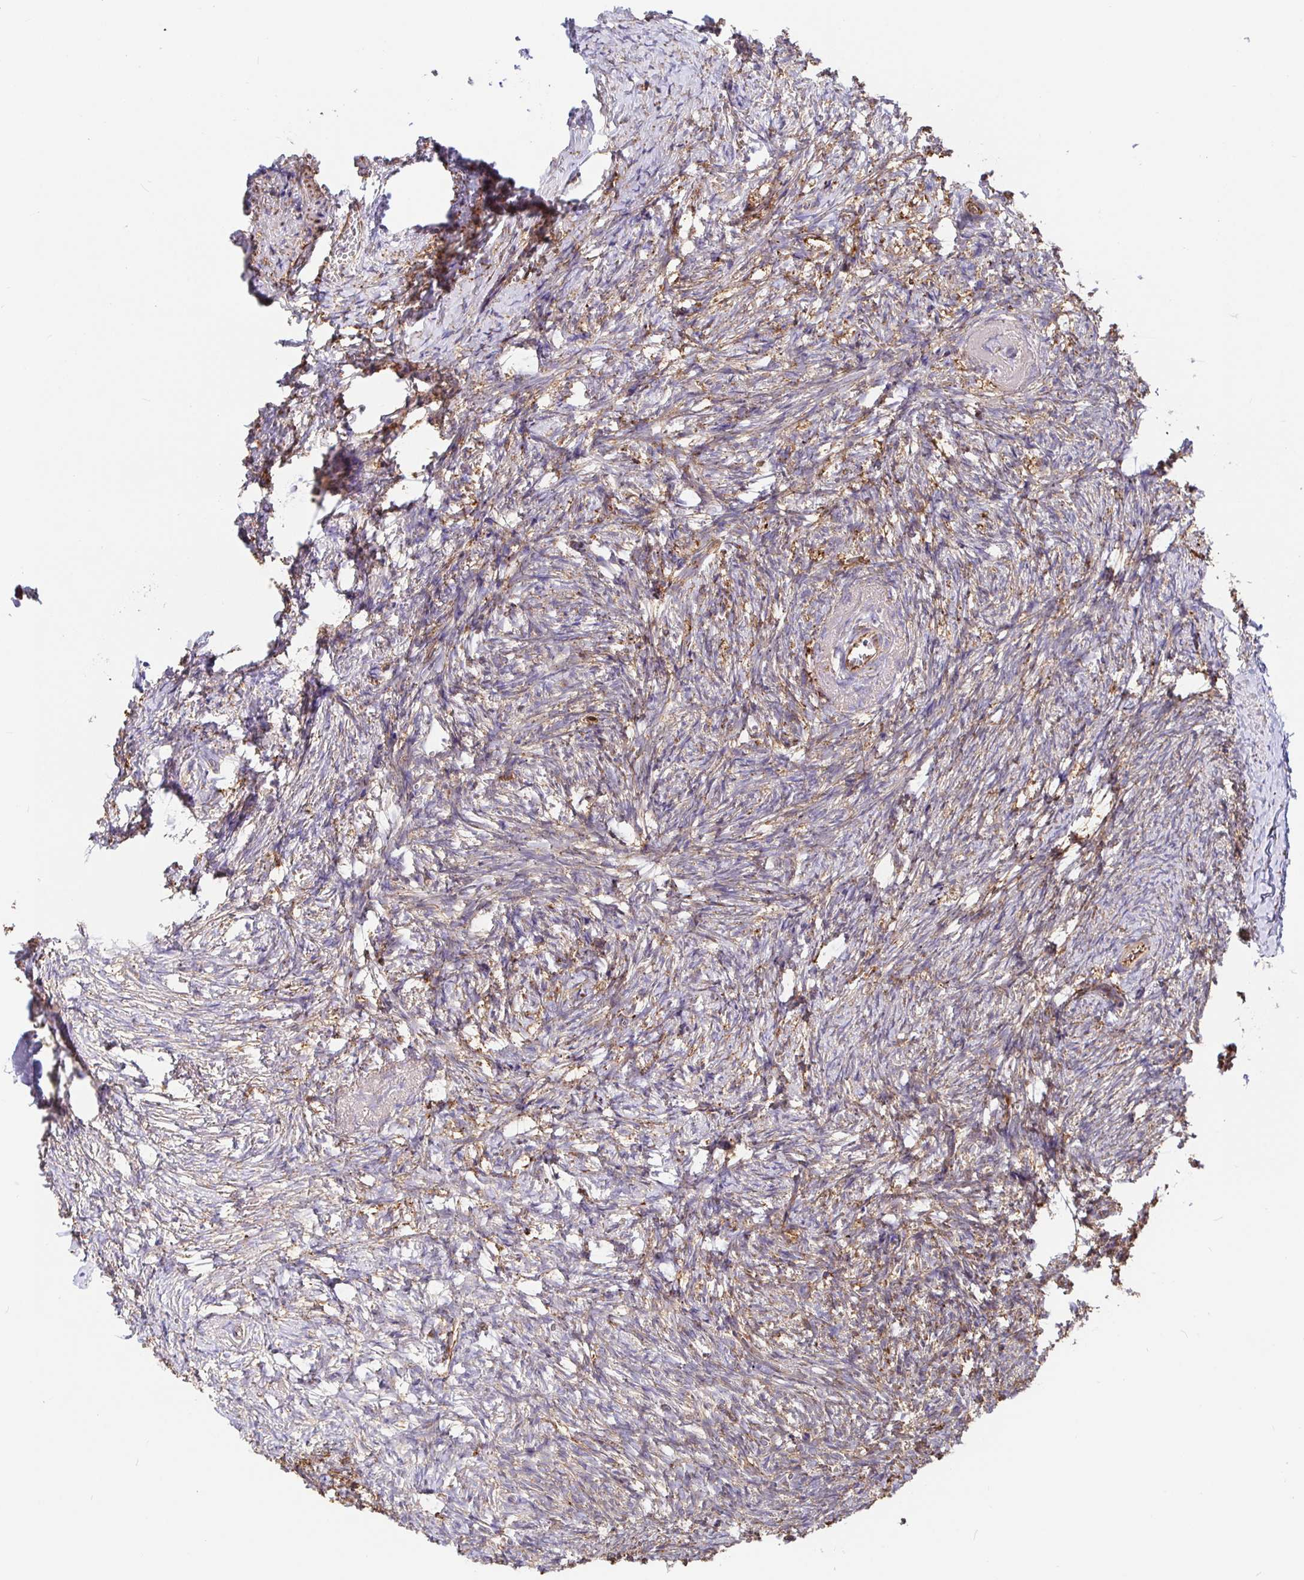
{"staining": {"intensity": "moderate", "quantity": ">75%", "location": "cytoplasmic/membranous"}, "tissue": "ovary", "cell_type": "Ovarian stroma cells", "image_type": "normal", "snomed": [{"axis": "morphology", "description": "Normal tissue, NOS"}, {"axis": "topography", "description": "Ovary"}], "caption": "Ovarian stroma cells exhibit moderate cytoplasmic/membranous positivity in approximately >75% of cells in benign ovary. (IHC, brightfield microscopy, high magnification).", "gene": "MAOA", "patient": {"sex": "female", "age": 41}}